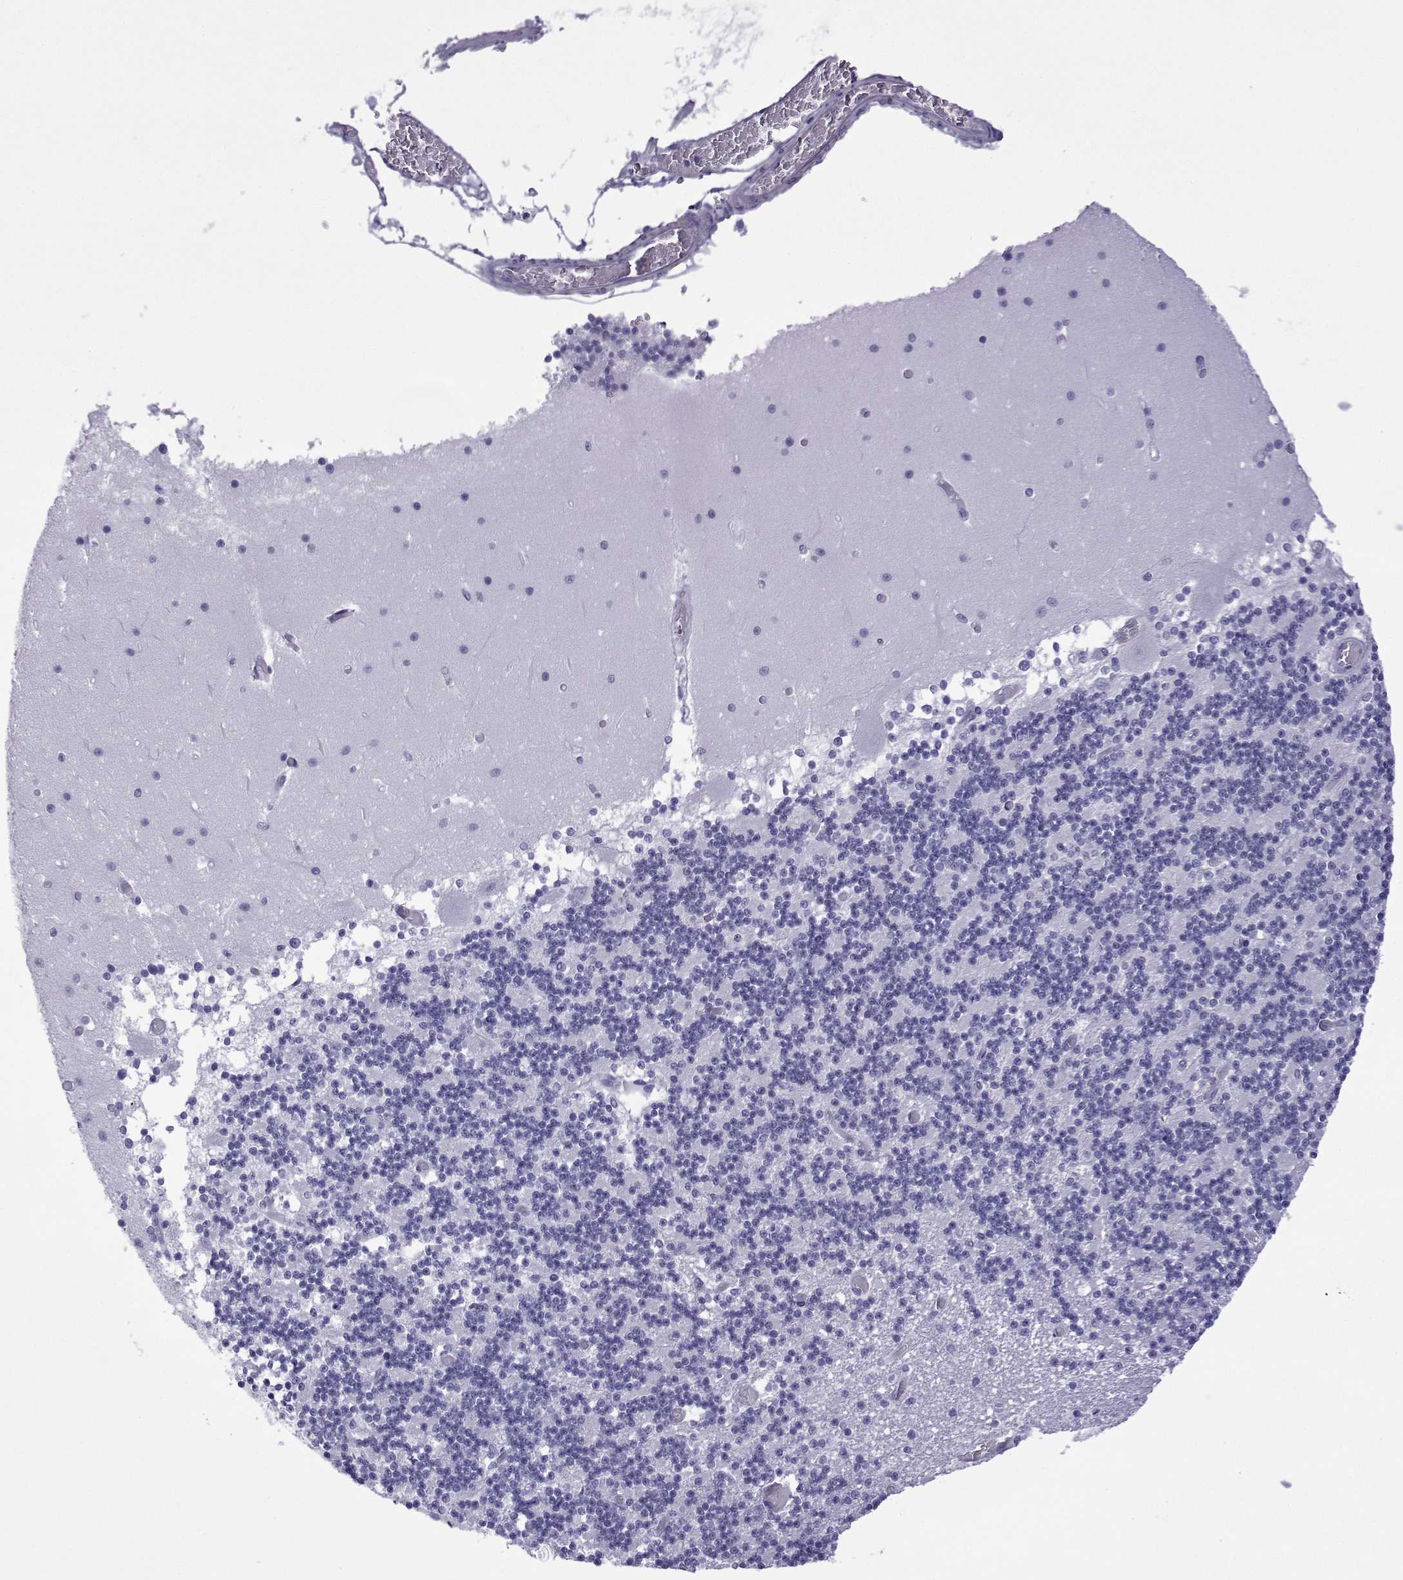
{"staining": {"intensity": "negative", "quantity": "none", "location": "none"}, "tissue": "cerebellum", "cell_type": "Cells in granular layer", "image_type": "normal", "snomed": [{"axis": "morphology", "description": "Normal tissue, NOS"}, {"axis": "topography", "description": "Cerebellum"}], "caption": "DAB (3,3'-diaminobenzidine) immunohistochemical staining of benign human cerebellum displays no significant staining in cells in granular layer. (Immunohistochemistry, brightfield microscopy, high magnification).", "gene": "SPANXA1", "patient": {"sex": "female", "age": 28}}